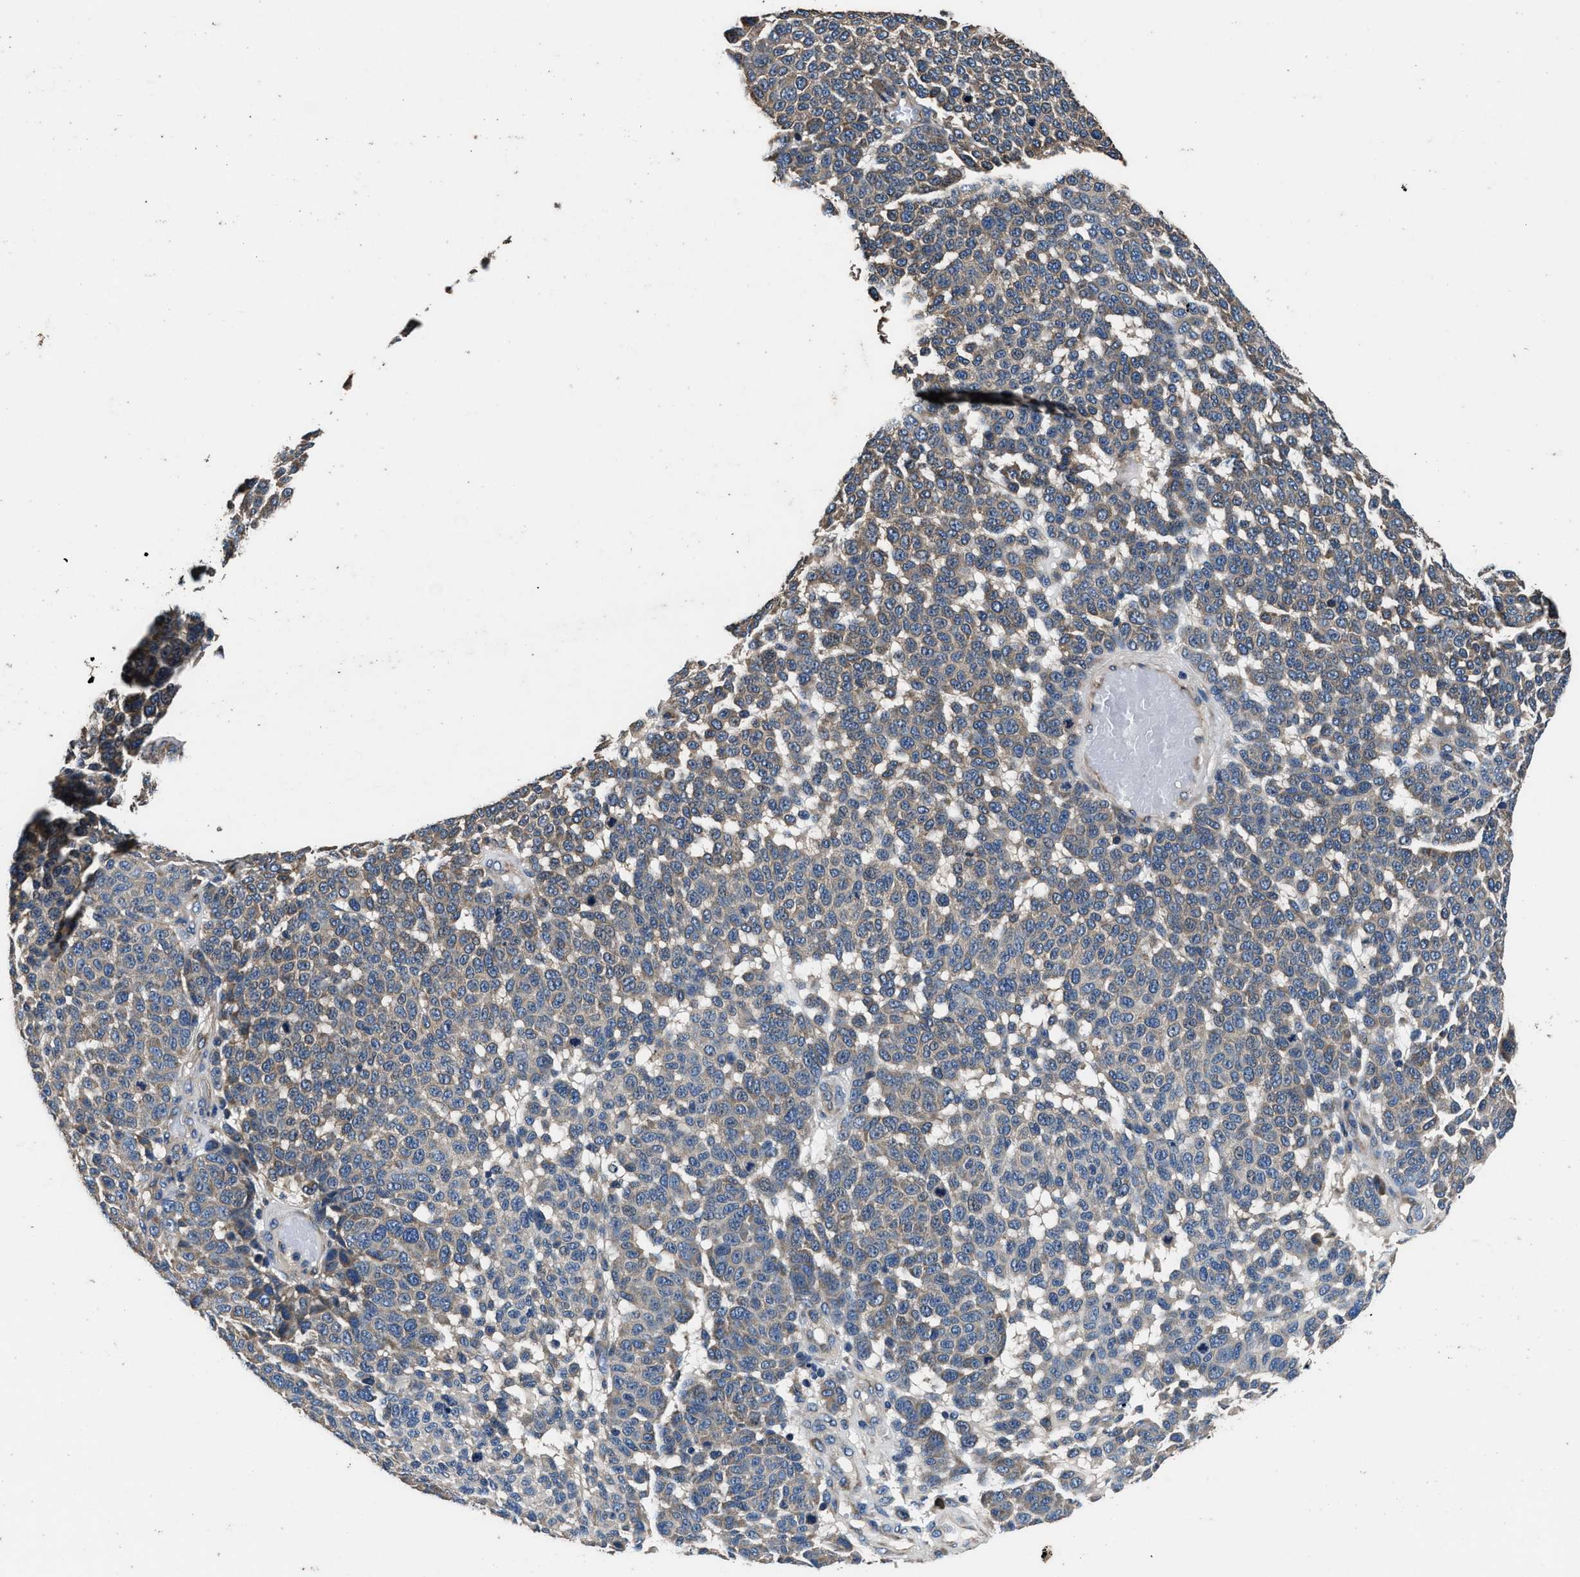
{"staining": {"intensity": "weak", "quantity": "<25%", "location": "cytoplasmic/membranous"}, "tissue": "melanoma", "cell_type": "Tumor cells", "image_type": "cancer", "snomed": [{"axis": "morphology", "description": "Malignant melanoma, NOS"}, {"axis": "topography", "description": "Skin"}], "caption": "The micrograph demonstrates no staining of tumor cells in melanoma.", "gene": "DHRS7B", "patient": {"sex": "male", "age": 59}}